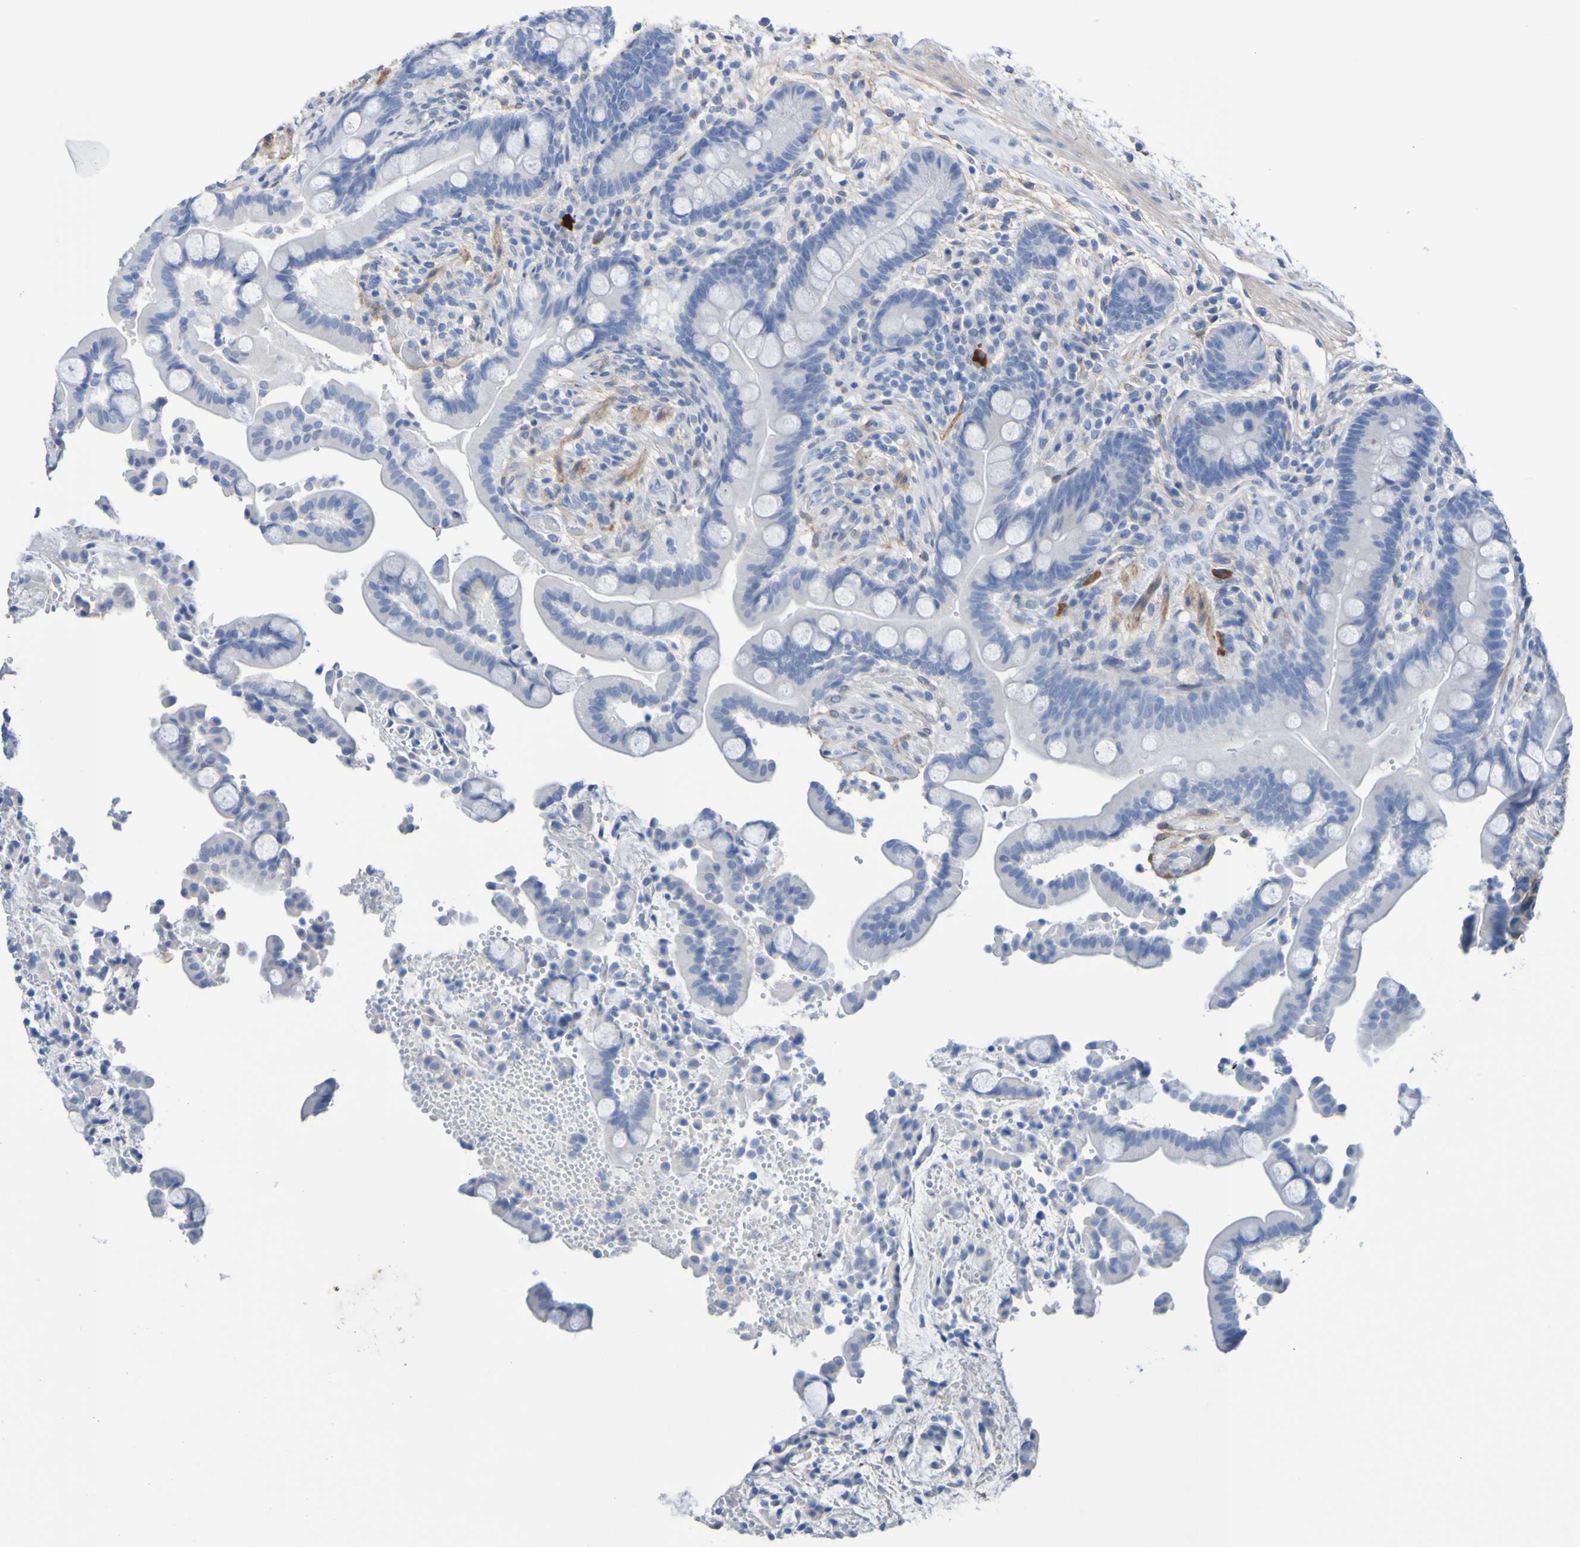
{"staining": {"intensity": "negative", "quantity": "none", "location": "none"}, "tissue": "colon", "cell_type": "Endothelial cells", "image_type": "normal", "snomed": [{"axis": "morphology", "description": "Normal tissue, NOS"}, {"axis": "topography", "description": "Colon"}], "caption": "Immunohistochemistry of normal colon displays no expression in endothelial cells. (Stains: DAB (3,3'-diaminobenzidine) immunohistochemistry (IHC) with hematoxylin counter stain, Microscopy: brightfield microscopy at high magnification).", "gene": "SGCB", "patient": {"sex": "male", "age": 73}}